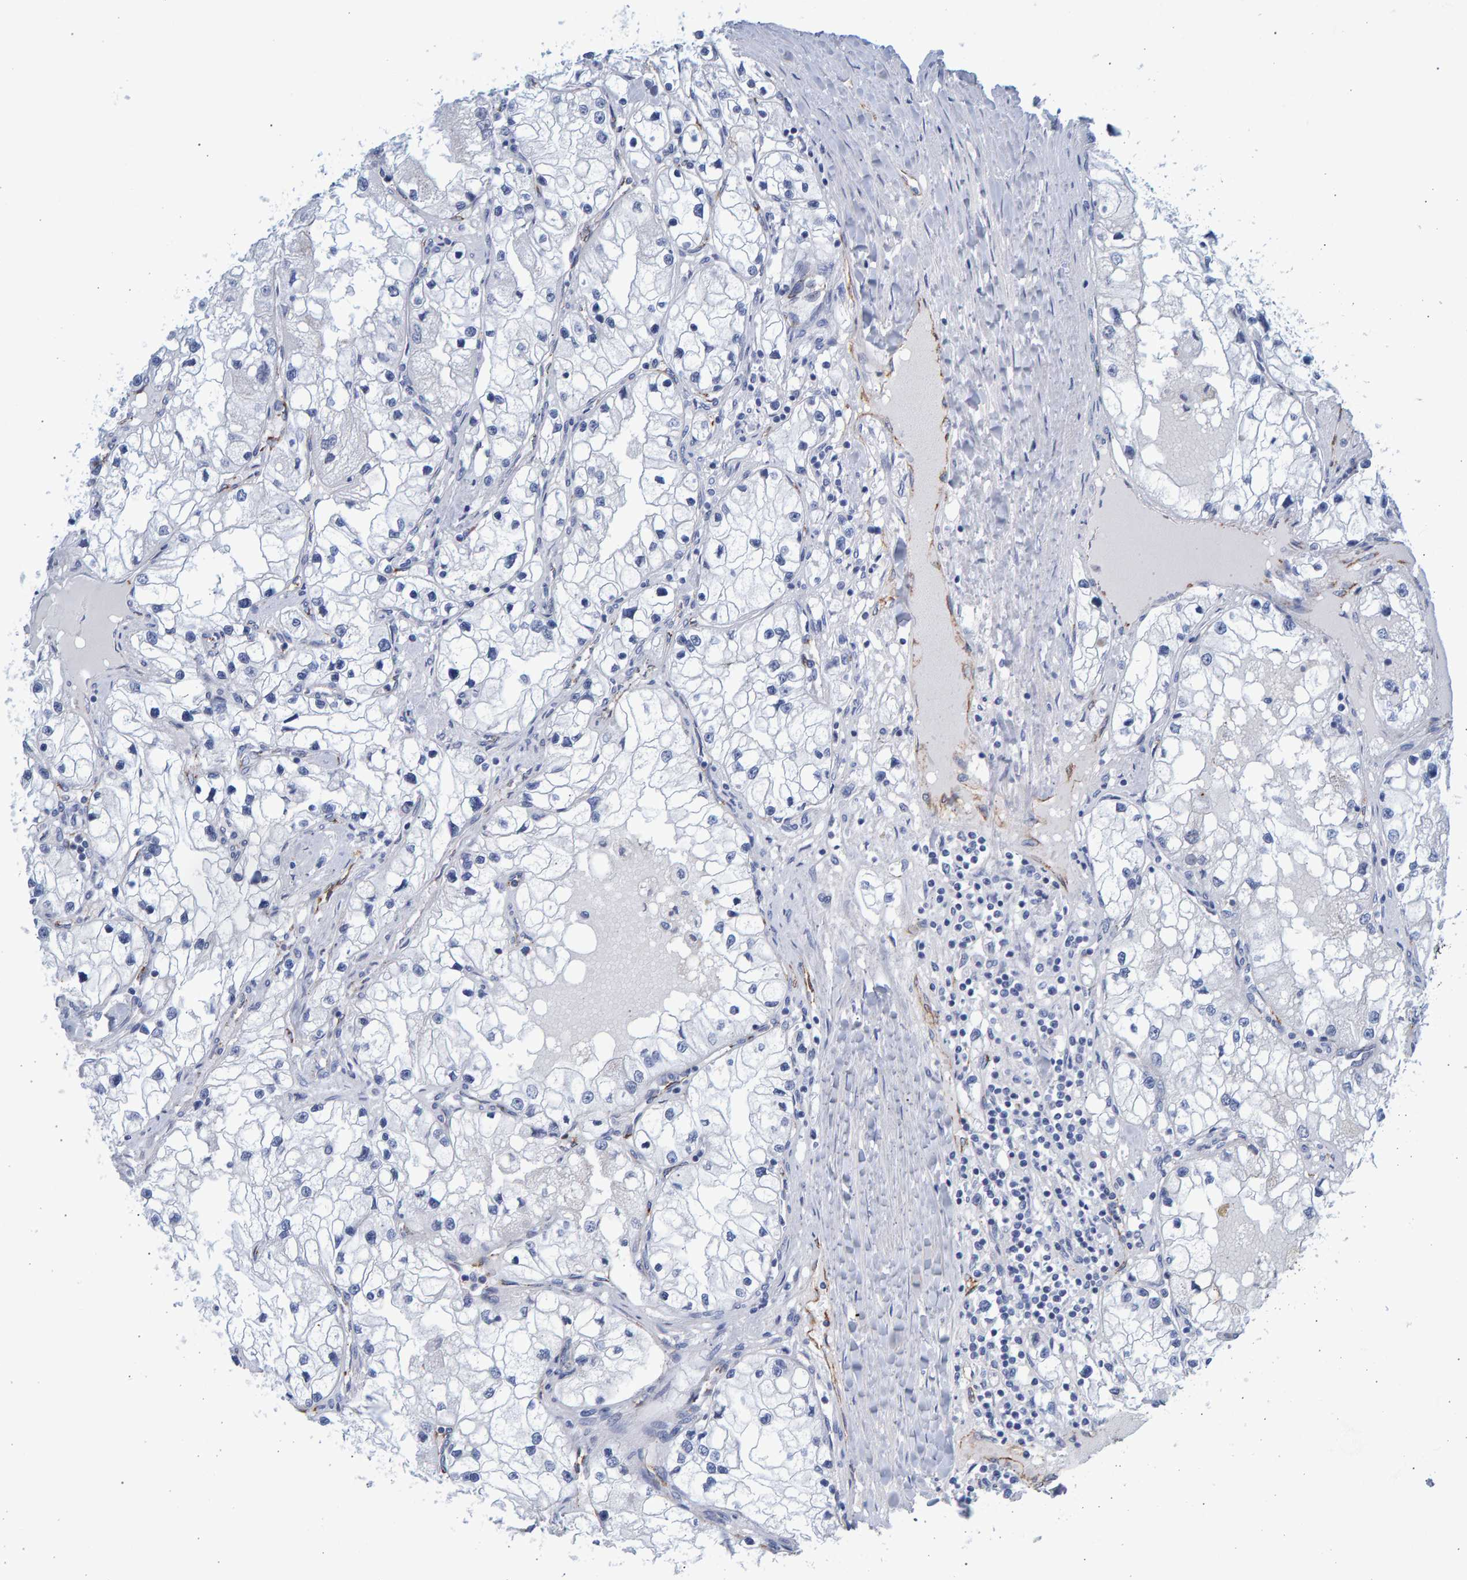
{"staining": {"intensity": "negative", "quantity": "none", "location": "none"}, "tissue": "renal cancer", "cell_type": "Tumor cells", "image_type": "cancer", "snomed": [{"axis": "morphology", "description": "Adenocarcinoma, NOS"}, {"axis": "topography", "description": "Kidney"}], "caption": "The photomicrograph displays no staining of tumor cells in renal cancer (adenocarcinoma).", "gene": "SLC34A3", "patient": {"sex": "male", "age": 68}}